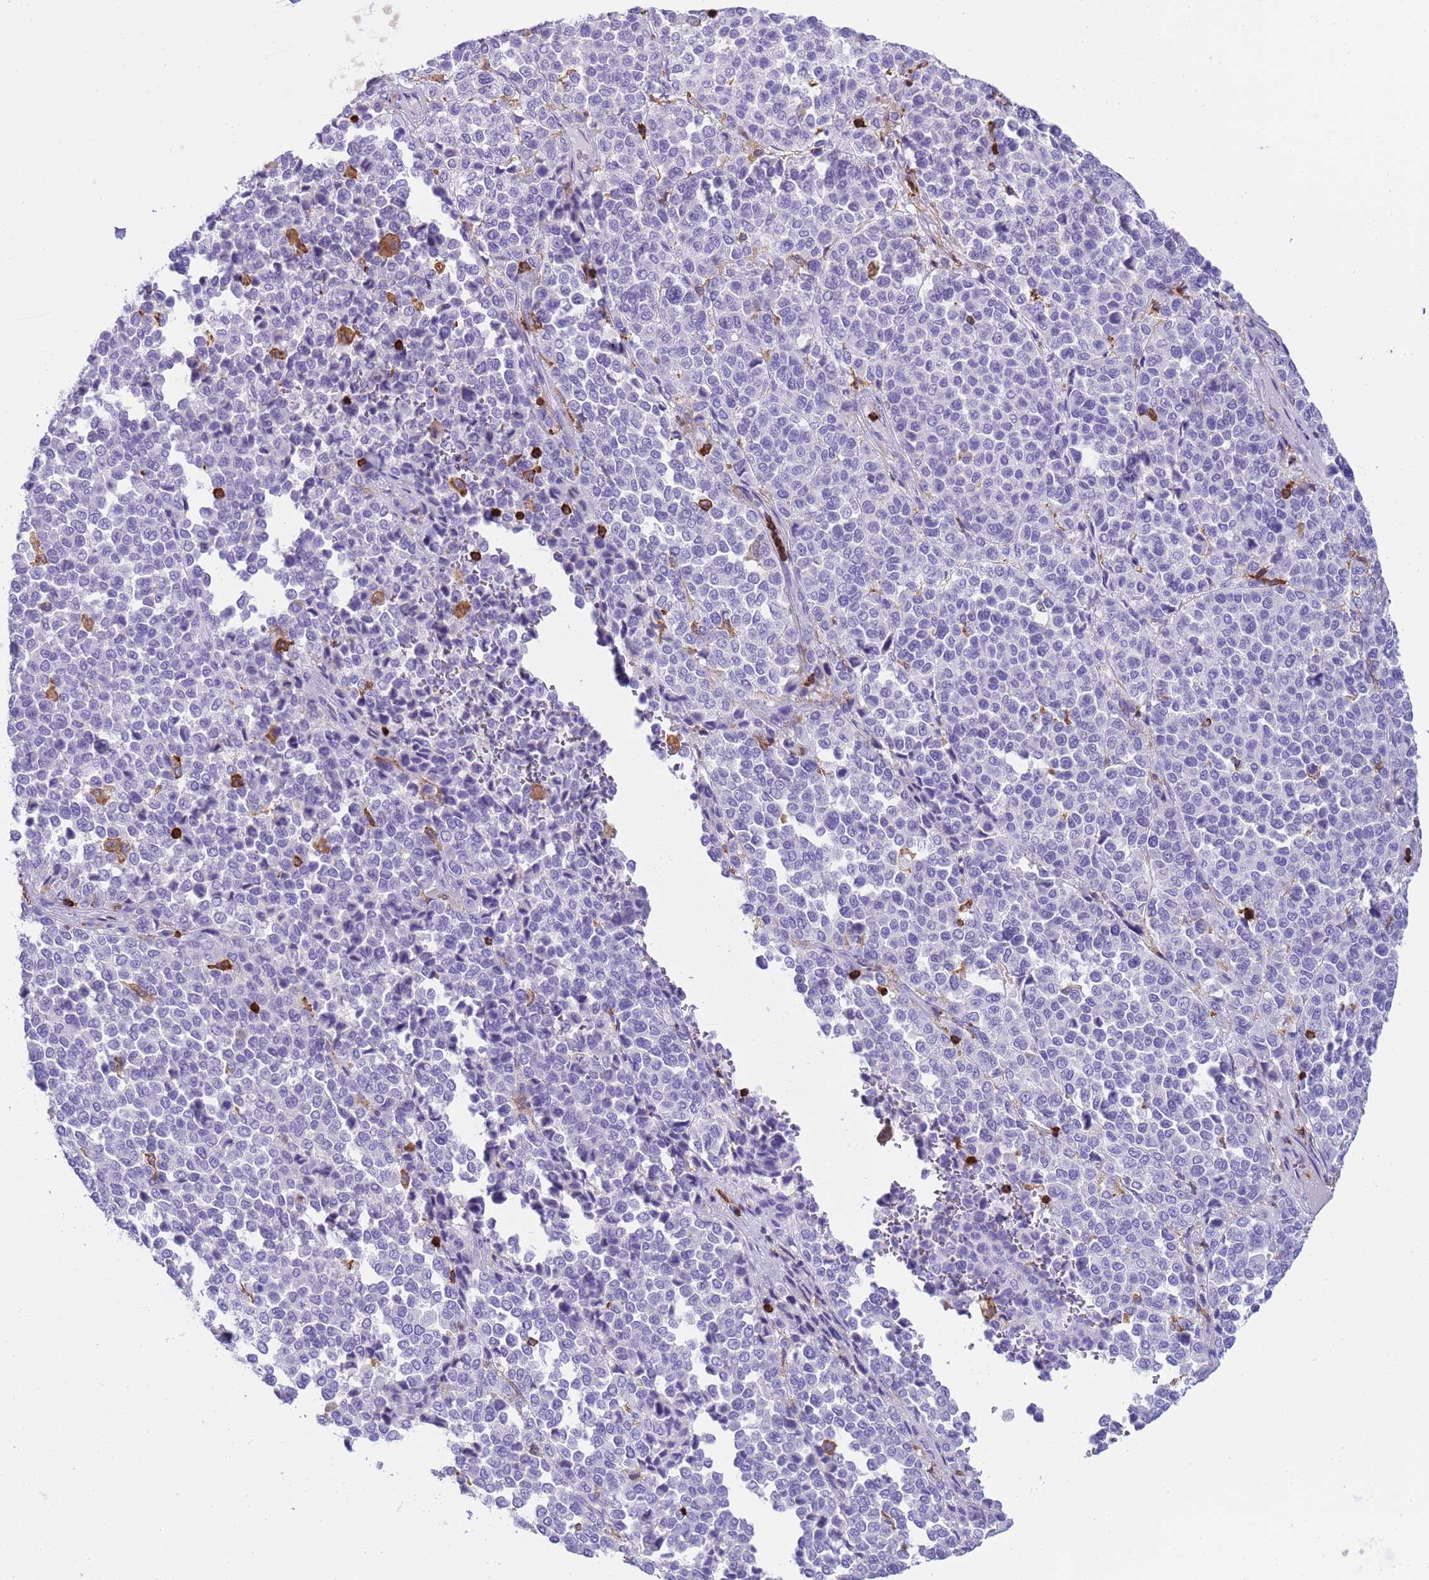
{"staining": {"intensity": "negative", "quantity": "none", "location": "none"}, "tissue": "melanoma", "cell_type": "Tumor cells", "image_type": "cancer", "snomed": [{"axis": "morphology", "description": "Malignant melanoma, Metastatic site"}, {"axis": "topography", "description": "Pancreas"}], "caption": "Malignant melanoma (metastatic site) was stained to show a protein in brown. There is no significant positivity in tumor cells.", "gene": "IRF5", "patient": {"sex": "female", "age": 30}}